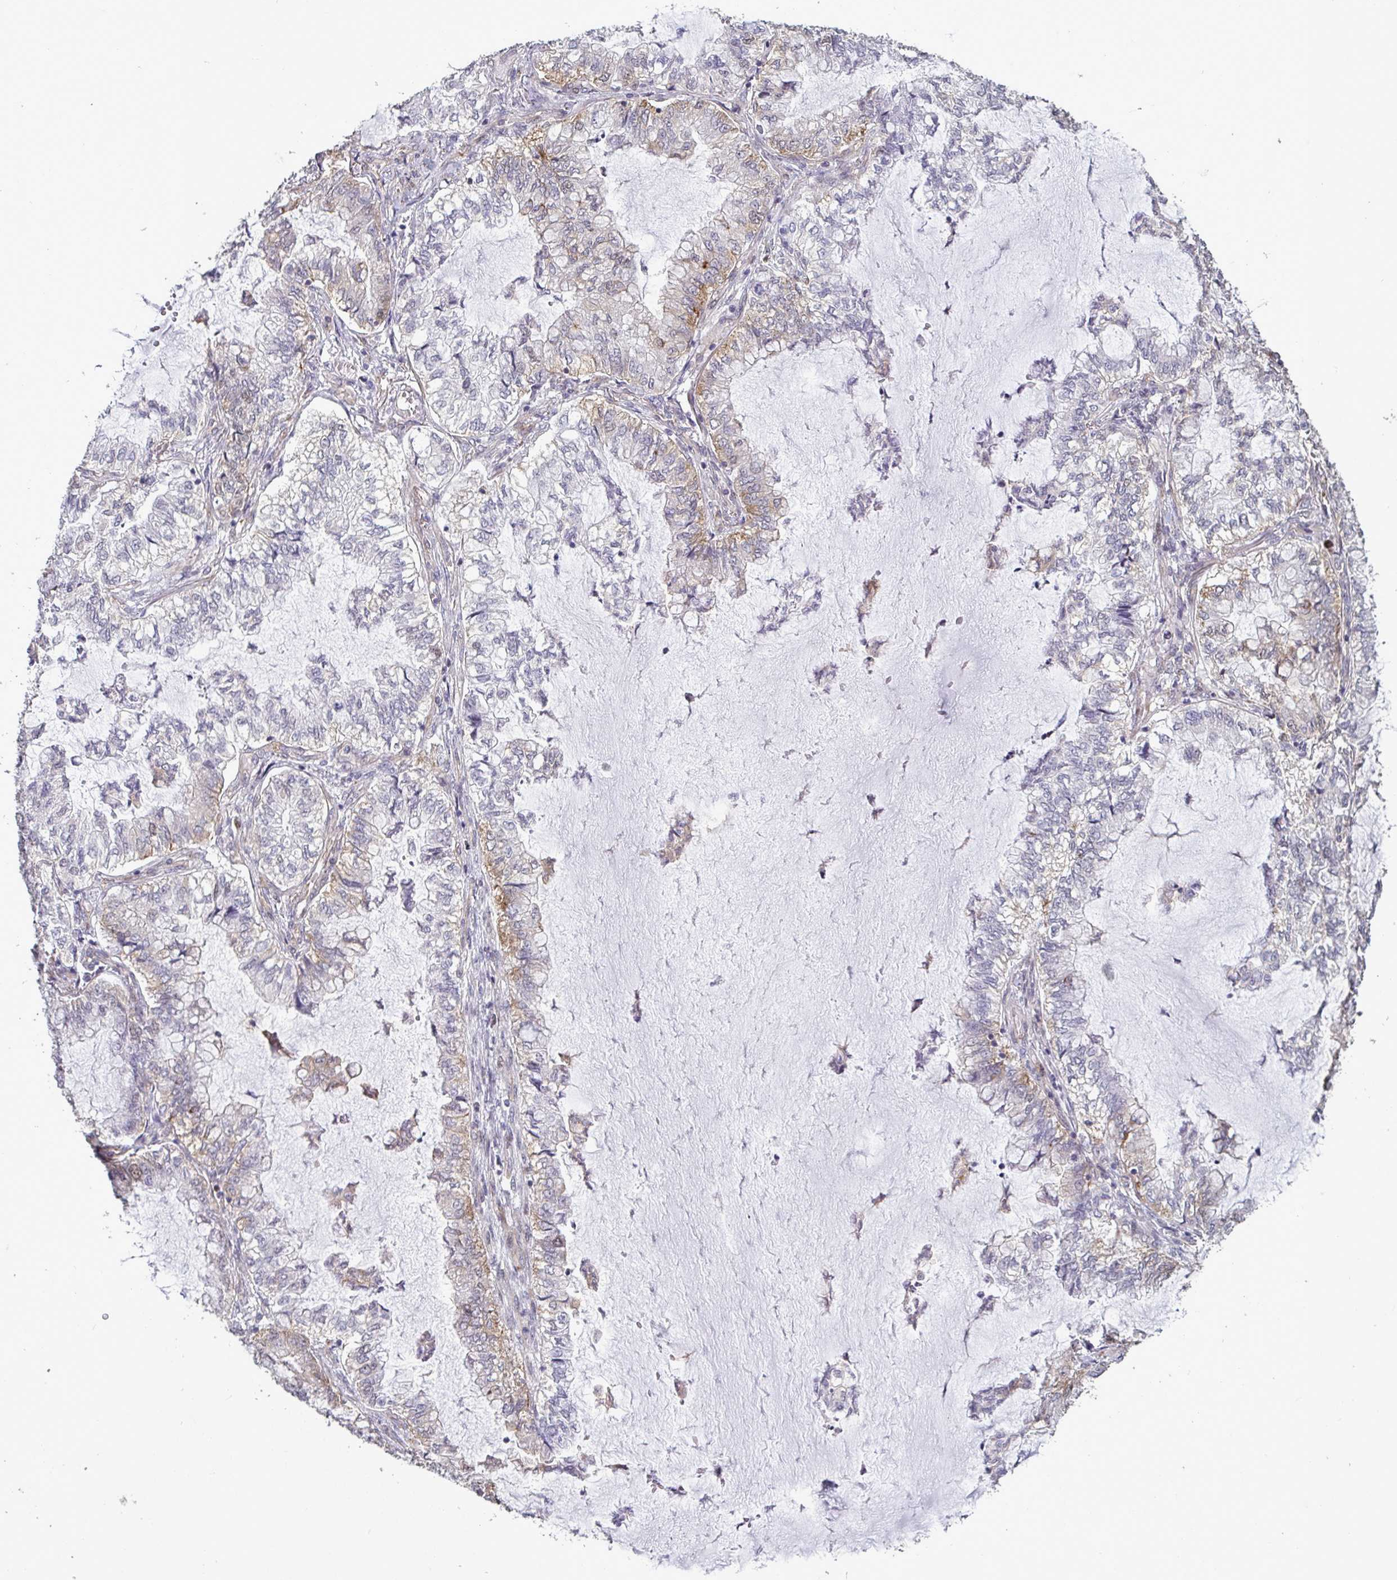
{"staining": {"intensity": "moderate", "quantity": "25%-75%", "location": "cytoplasmic/membranous,nuclear"}, "tissue": "lung cancer", "cell_type": "Tumor cells", "image_type": "cancer", "snomed": [{"axis": "morphology", "description": "Adenocarcinoma, NOS"}, {"axis": "topography", "description": "Lymph node"}, {"axis": "topography", "description": "Lung"}], "caption": "A brown stain labels moderate cytoplasmic/membranous and nuclear staining of a protein in adenocarcinoma (lung) tumor cells.", "gene": "IPO5", "patient": {"sex": "male", "age": 66}}